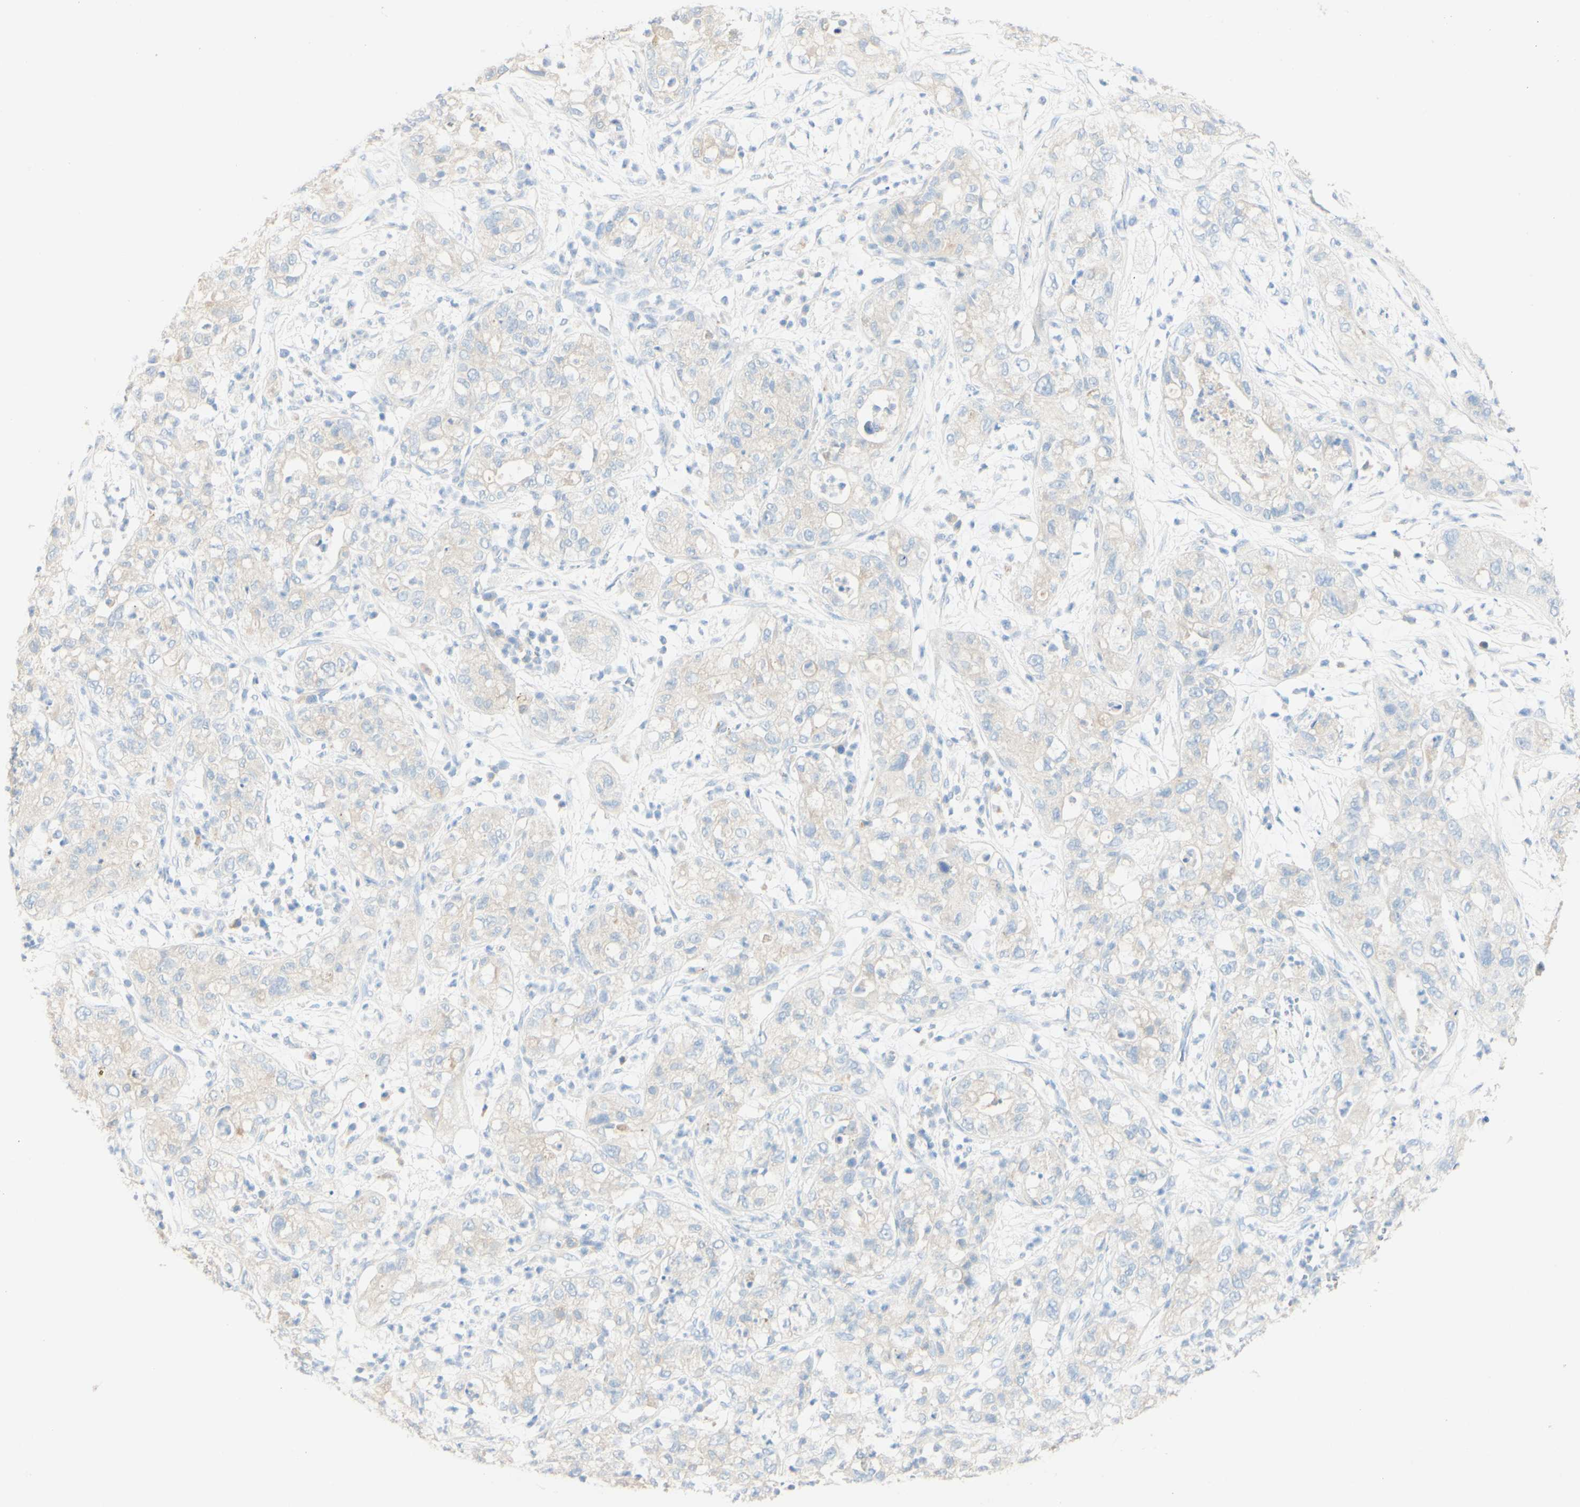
{"staining": {"intensity": "negative", "quantity": "none", "location": "none"}, "tissue": "pancreatic cancer", "cell_type": "Tumor cells", "image_type": "cancer", "snomed": [{"axis": "morphology", "description": "Adenocarcinoma, NOS"}, {"axis": "topography", "description": "Pancreas"}], "caption": "A micrograph of pancreatic cancer stained for a protein shows no brown staining in tumor cells. (DAB (3,3'-diaminobenzidine) immunohistochemistry visualized using brightfield microscopy, high magnification).", "gene": "FGF4", "patient": {"sex": "female", "age": 78}}